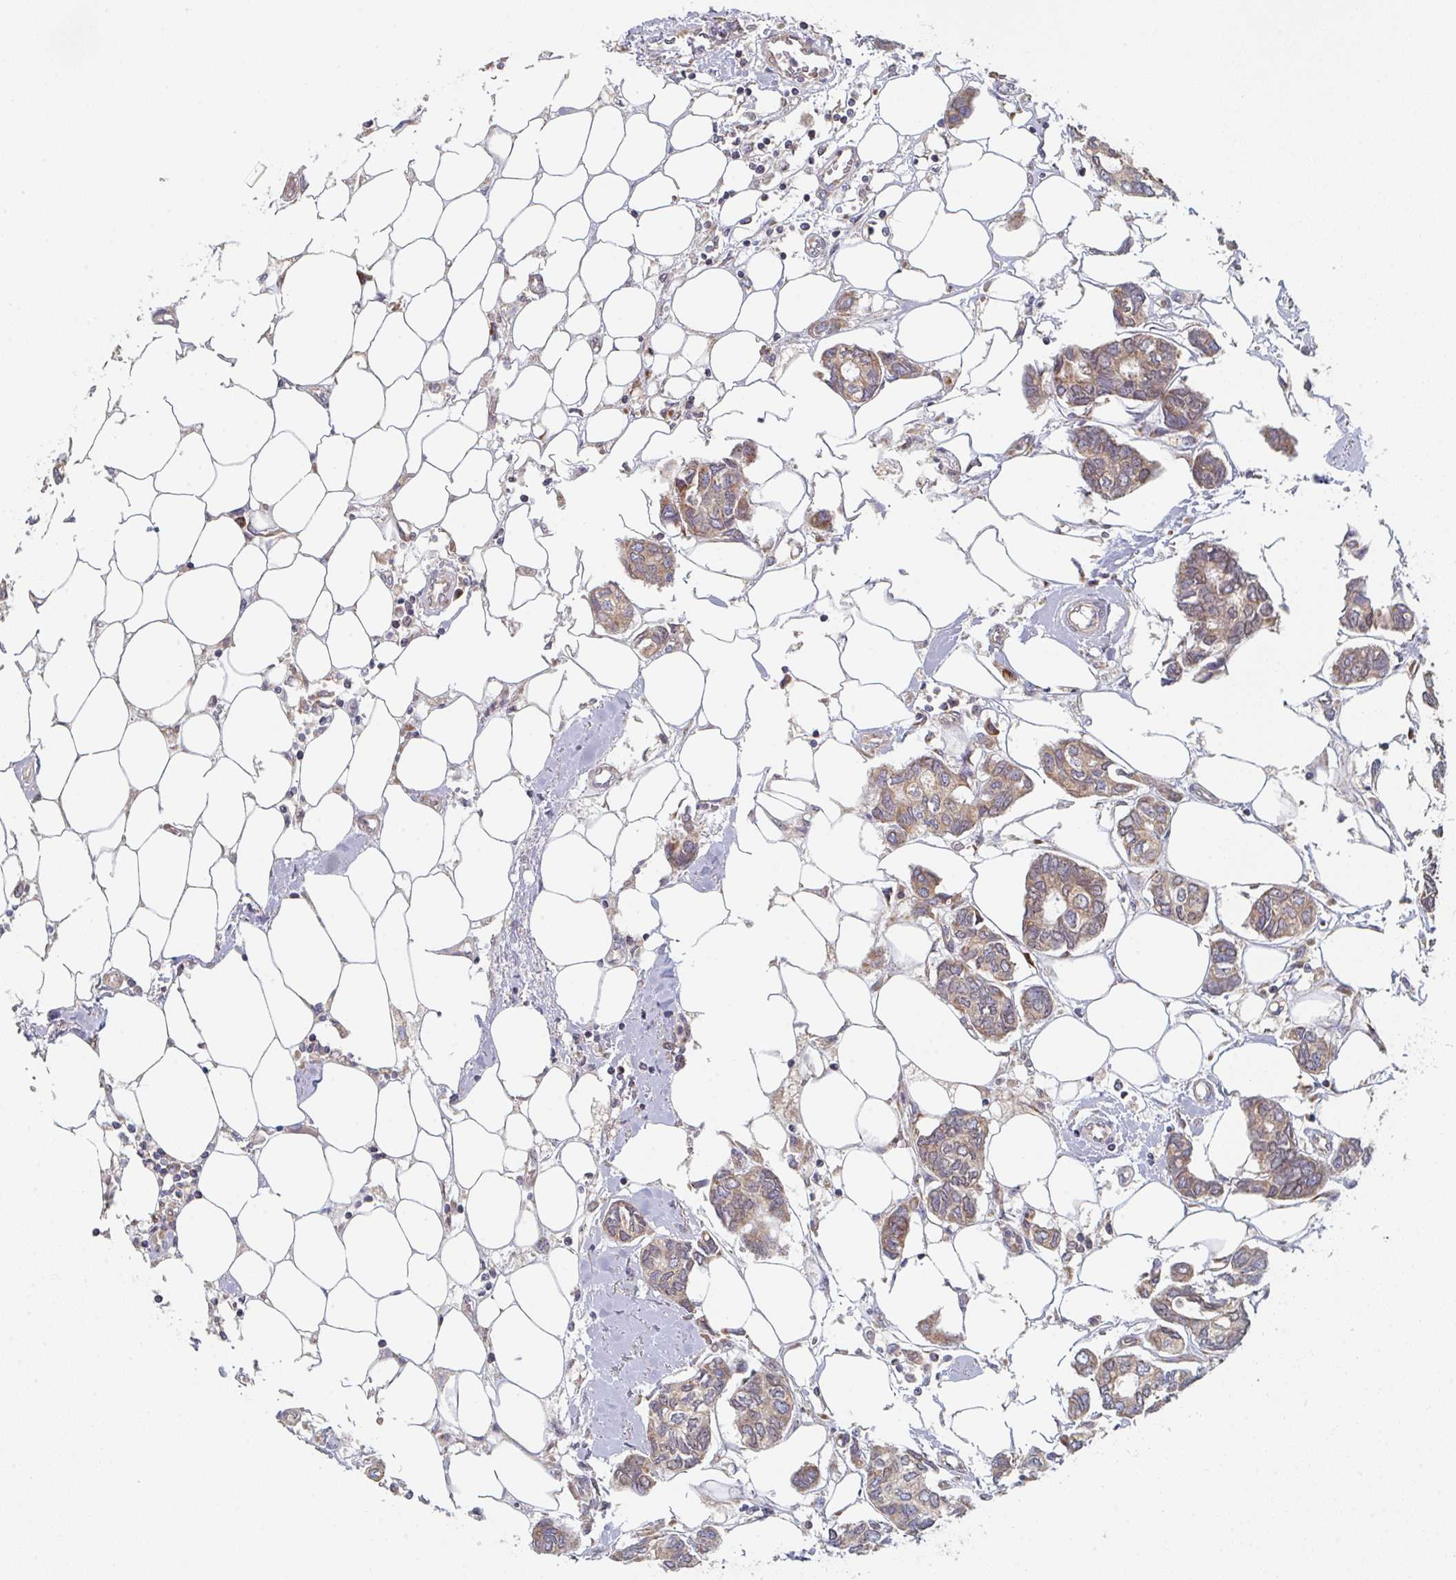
{"staining": {"intensity": "moderate", "quantity": ">75%", "location": "cytoplasmic/membranous"}, "tissue": "breast cancer", "cell_type": "Tumor cells", "image_type": "cancer", "snomed": [{"axis": "morphology", "description": "Duct carcinoma"}, {"axis": "topography", "description": "Breast"}], "caption": "Breast infiltrating ductal carcinoma was stained to show a protein in brown. There is medium levels of moderate cytoplasmic/membranous expression in approximately >75% of tumor cells.", "gene": "ELOVL1", "patient": {"sex": "female", "age": 73}}